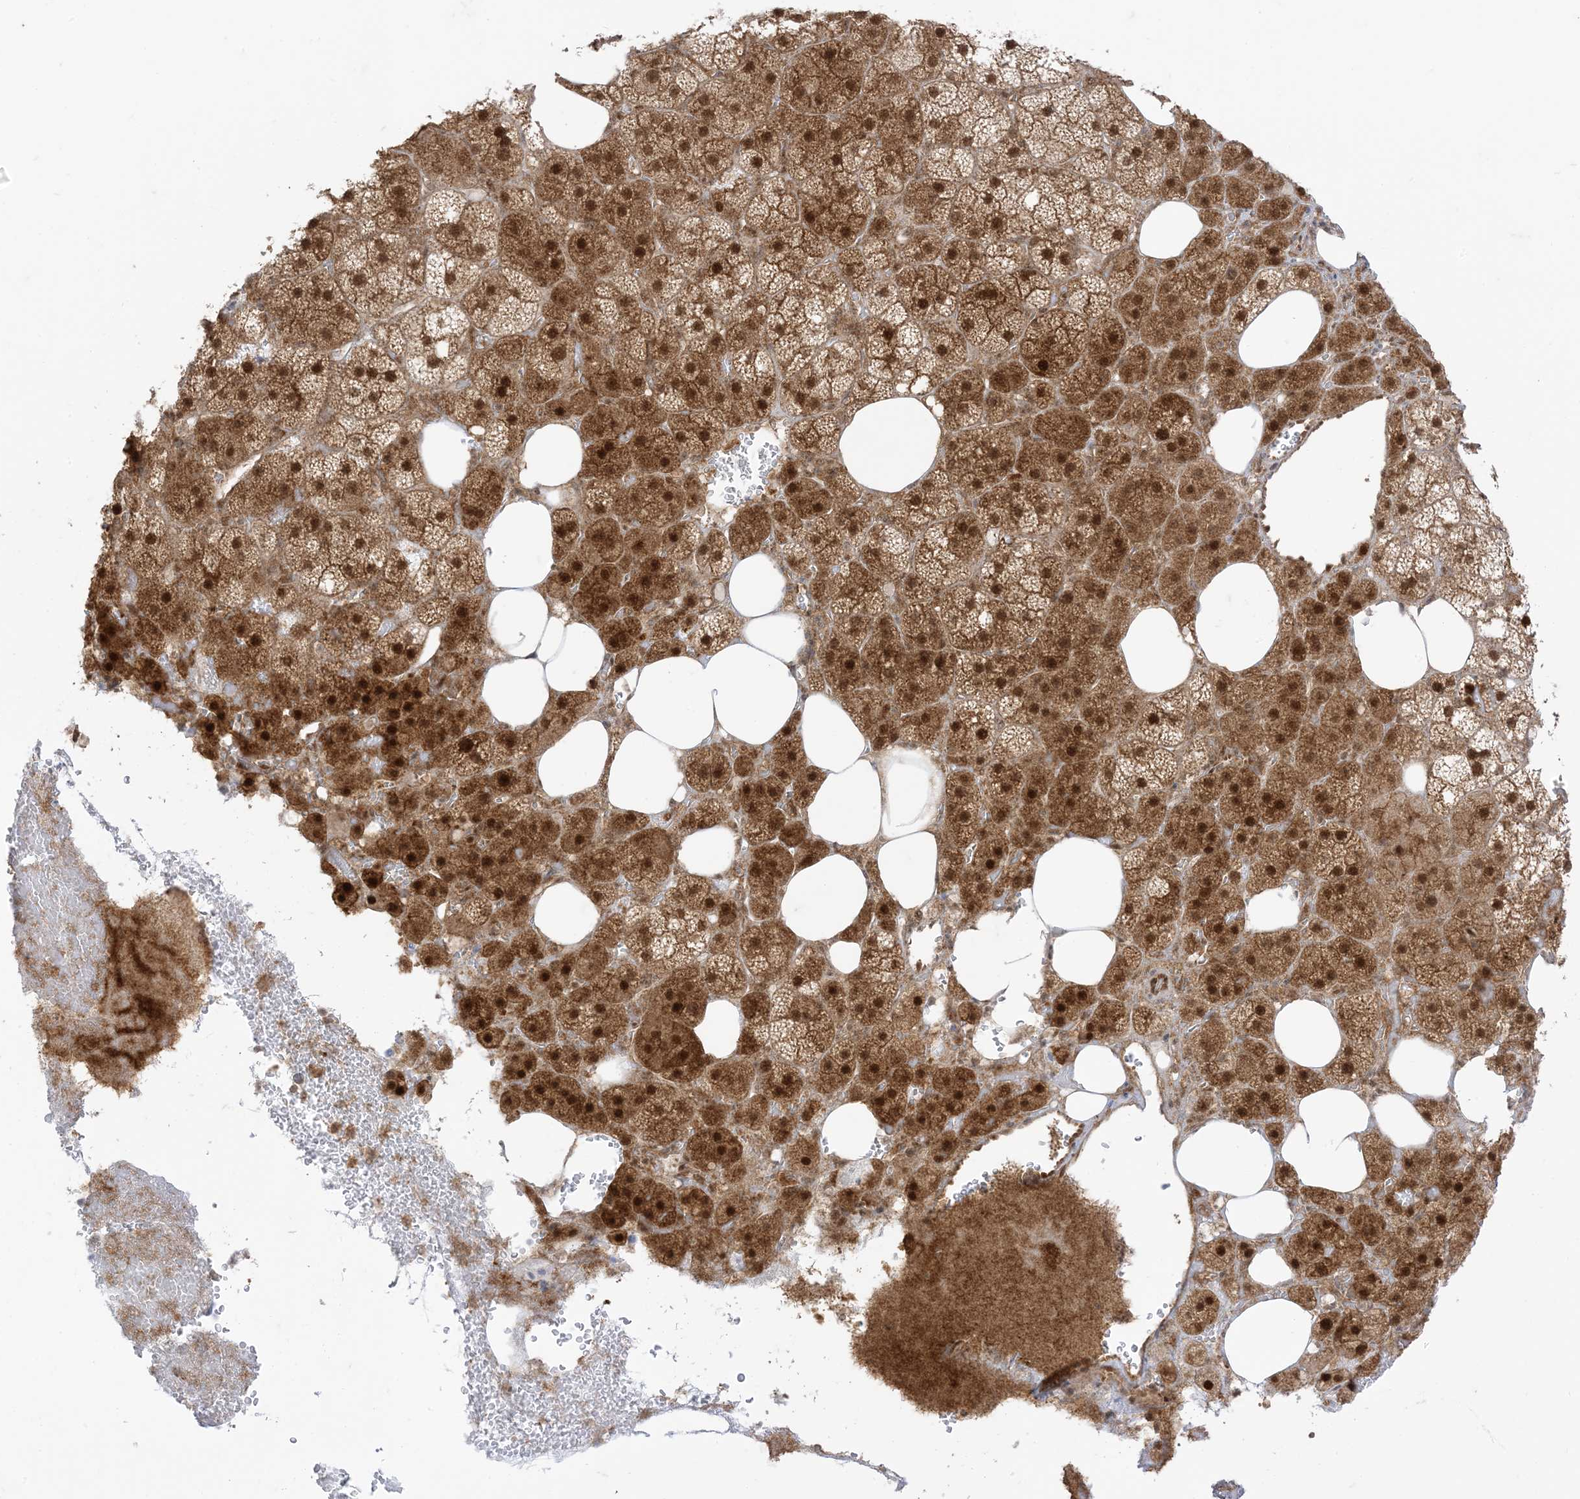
{"staining": {"intensity": "moderate", "quantity": ">75%", "location": "cytoplasmic/membranous,nuclear"}, "tissue": "adrenal gland", "cell_type": "Glandular cells", "image_type": "normal", "snomed": [{"axis": "morphology", "description": "Normal tissue, NOS"}, {"axis": "topography", "description": "Adrenal gland"}], "caption": "Protein analysis of benign adrenal gland shows moderate cytoplasmic/membranous,nuclear staining in about >75% of glandular cells.", "gene": "PTPA", "patient": {"sex": "female", "age": 59}}